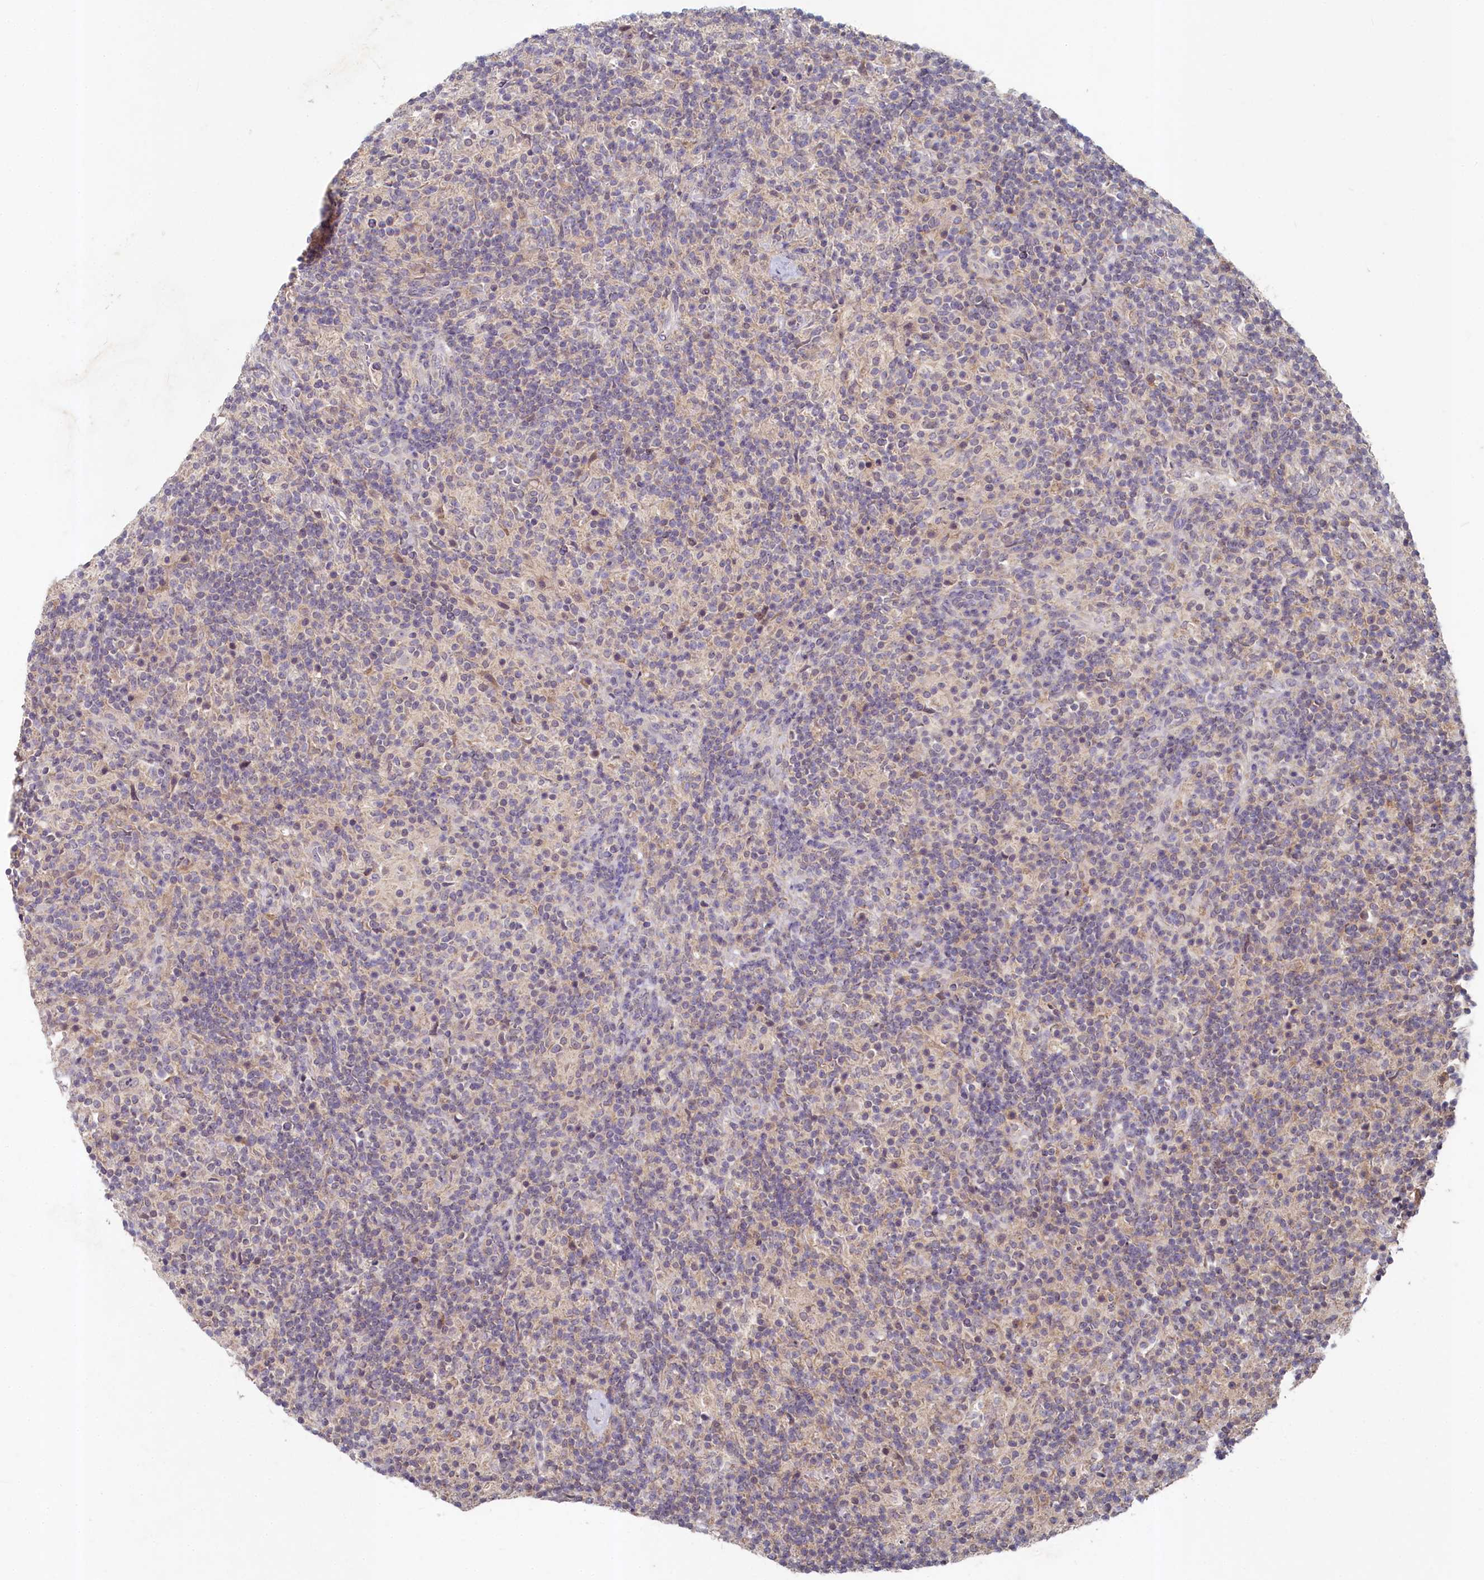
{"staining": {"intensity": "negative", "quantity": "none", "location": "none"}, "tissue": "lymphoma", "cell_type": "Tumor cells", "image_type": "cancer", "snomed": [{"axis": "morphology", "description": "Hodgkin's disease, NOS"}, {"axis": "topography", "description": "Lymph node"}], "caption": "Tumor cells are negative for brown protein staining in Hodgkin's disease.", "gene": "HERC3", "patient": {"sex": "male", "age": 70}}